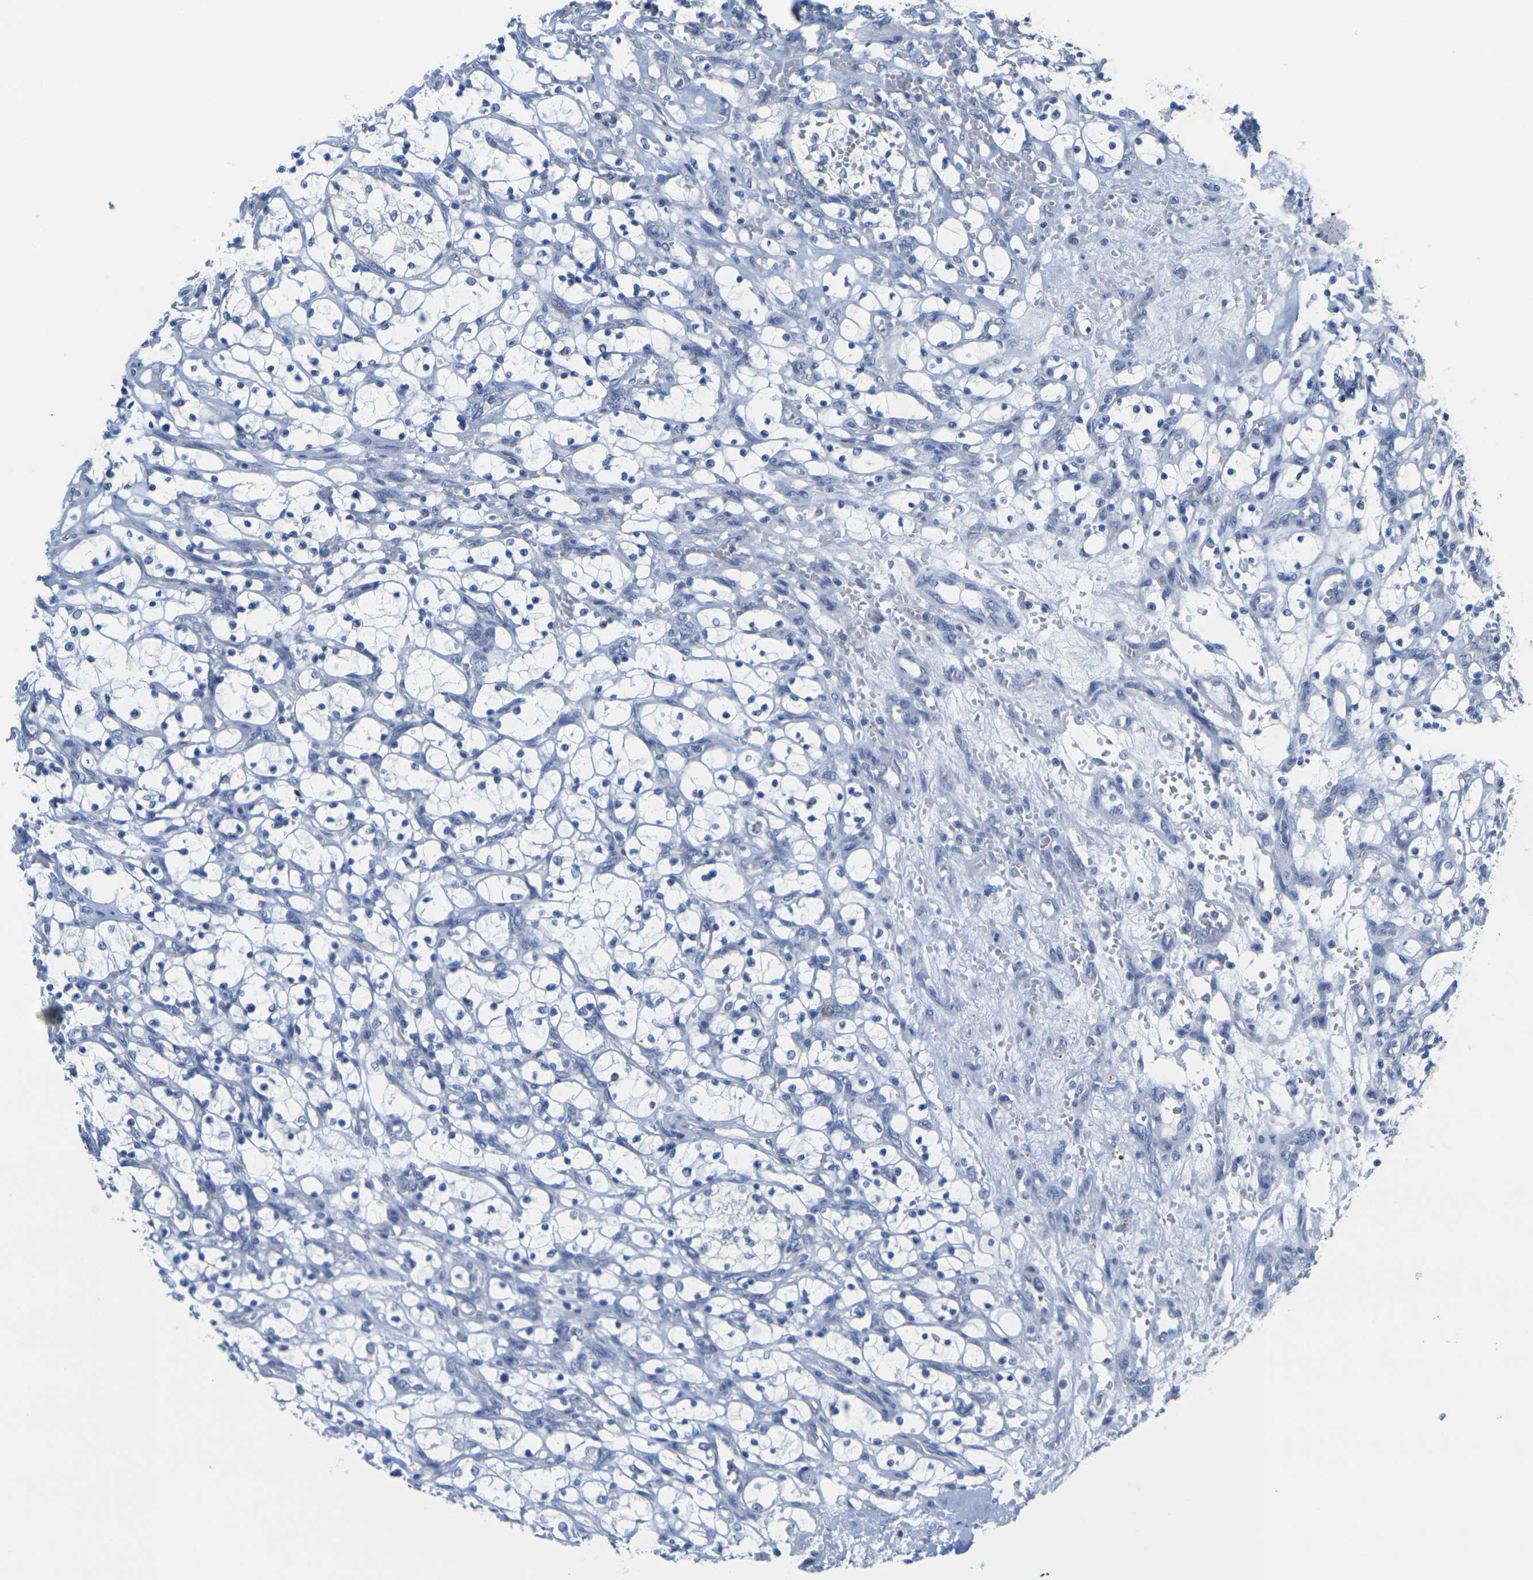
{"staining": {"intensity": "negative", "quantity": "none", "location": "none"}, "tissue": "renal cancer", "cell_type": "Tumor cells", "image_type": "cancer", "snomed": [{"axis": "morphology", "description": "Adenocarcinoma, NOS"}, {"axis": "topography", "description": "Kidney"}], "caption": "DAB (3,3'-diaminobenzidine) immunohistochemical staining of renal cancer exhibits no significant positivity in tumor cells.", "gene": "TMEM204", "patient": {"sex": "female", "age": 69}}